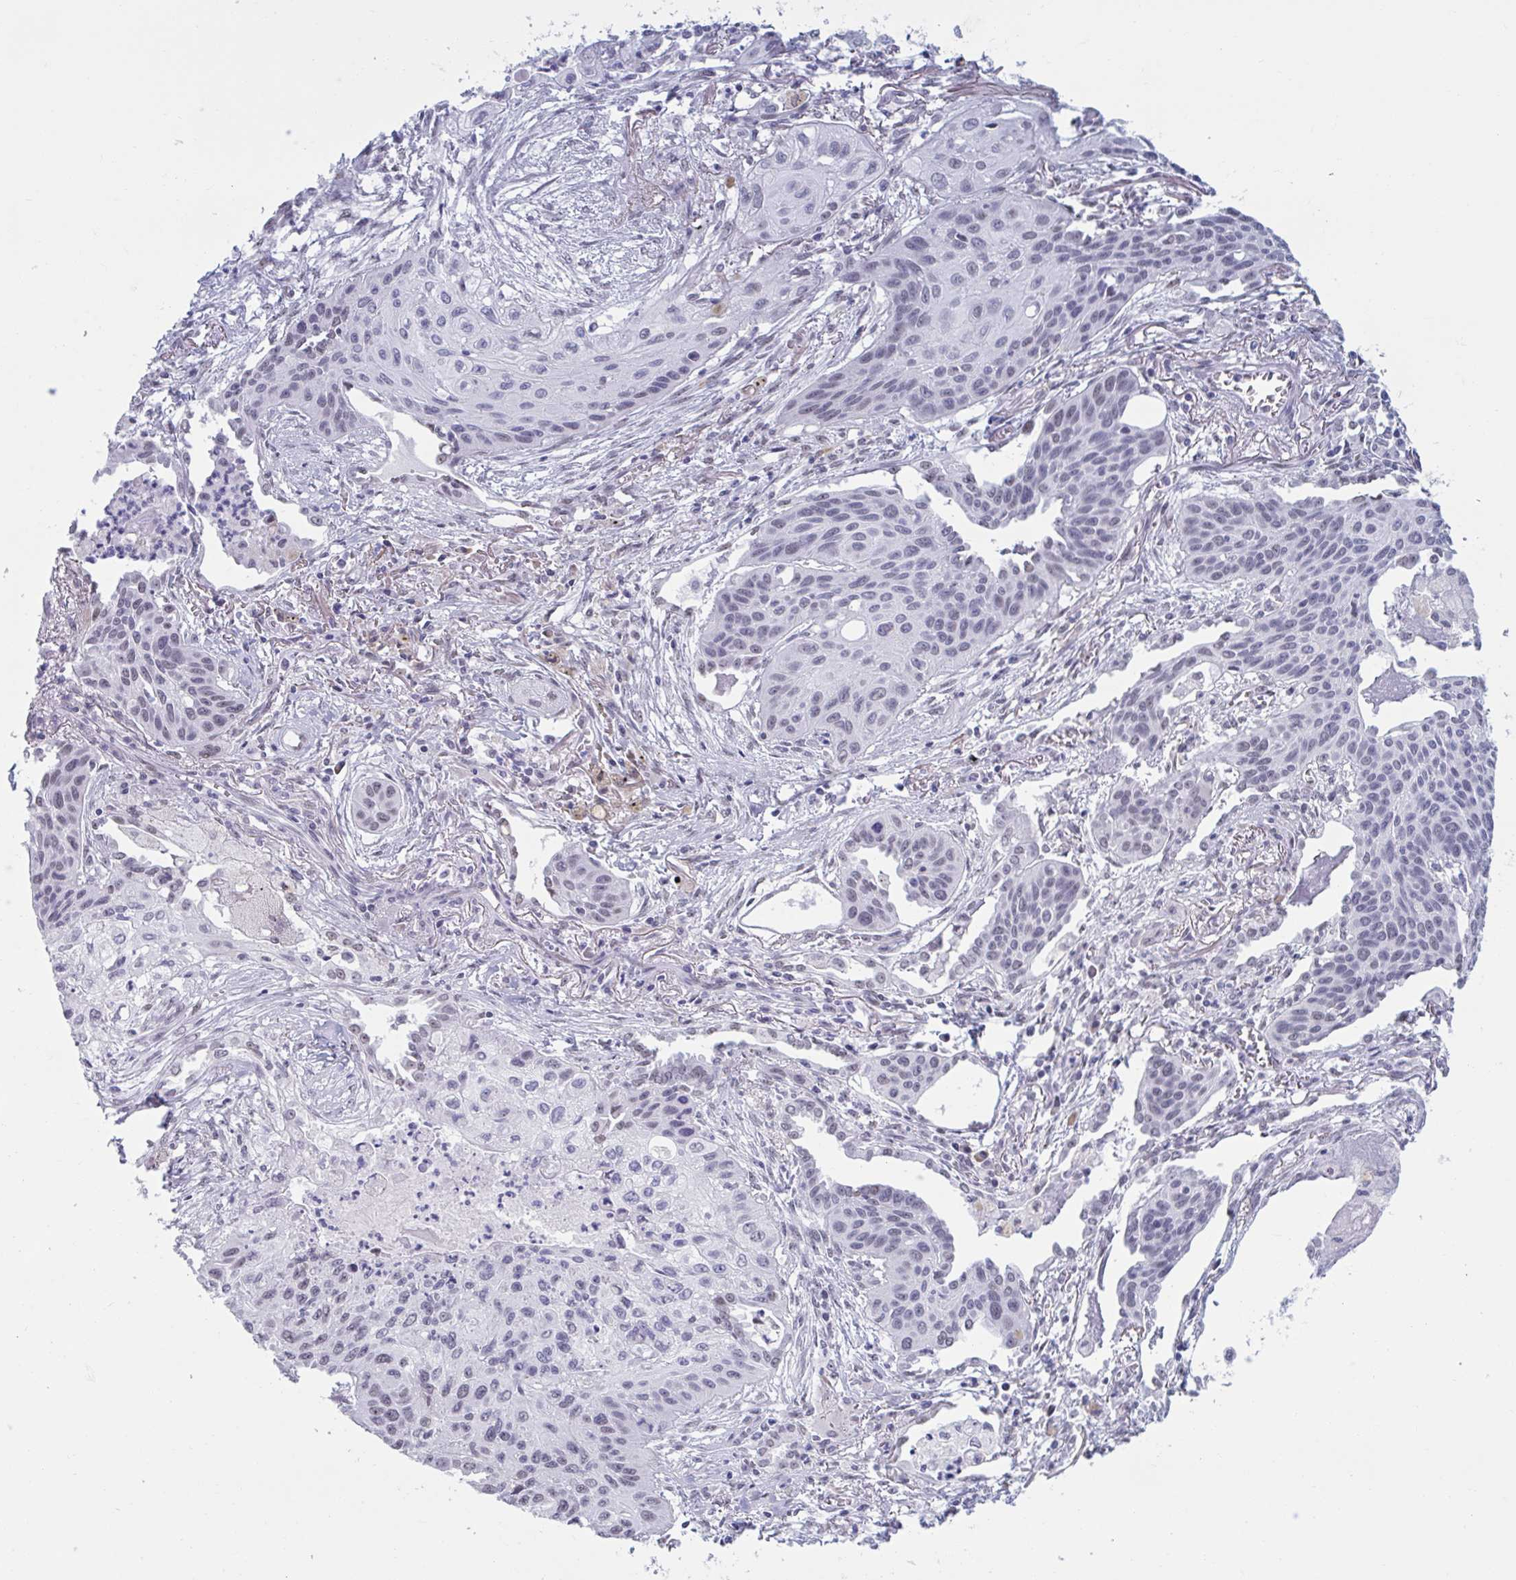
{"staining": {"intensity": "weak", "quantity": "<25%", "location": "nuclear"}, "tissue": "lung cancer", "cell_type": "Tumor cells", "image_type": "cancer", "snomed": [{"axis": "morphology", "description": "Squamous cell carcinoma, NOS"}, {"axis": "topography", "description": "Lung"}], "caption": "This is an immunohistochemistry (IHC) micrograph of lung squamous cell carcinoma. There is no expression in tumor cells.", "gene": "MSMB", "patient": {"sex": "male", "age": 71}}